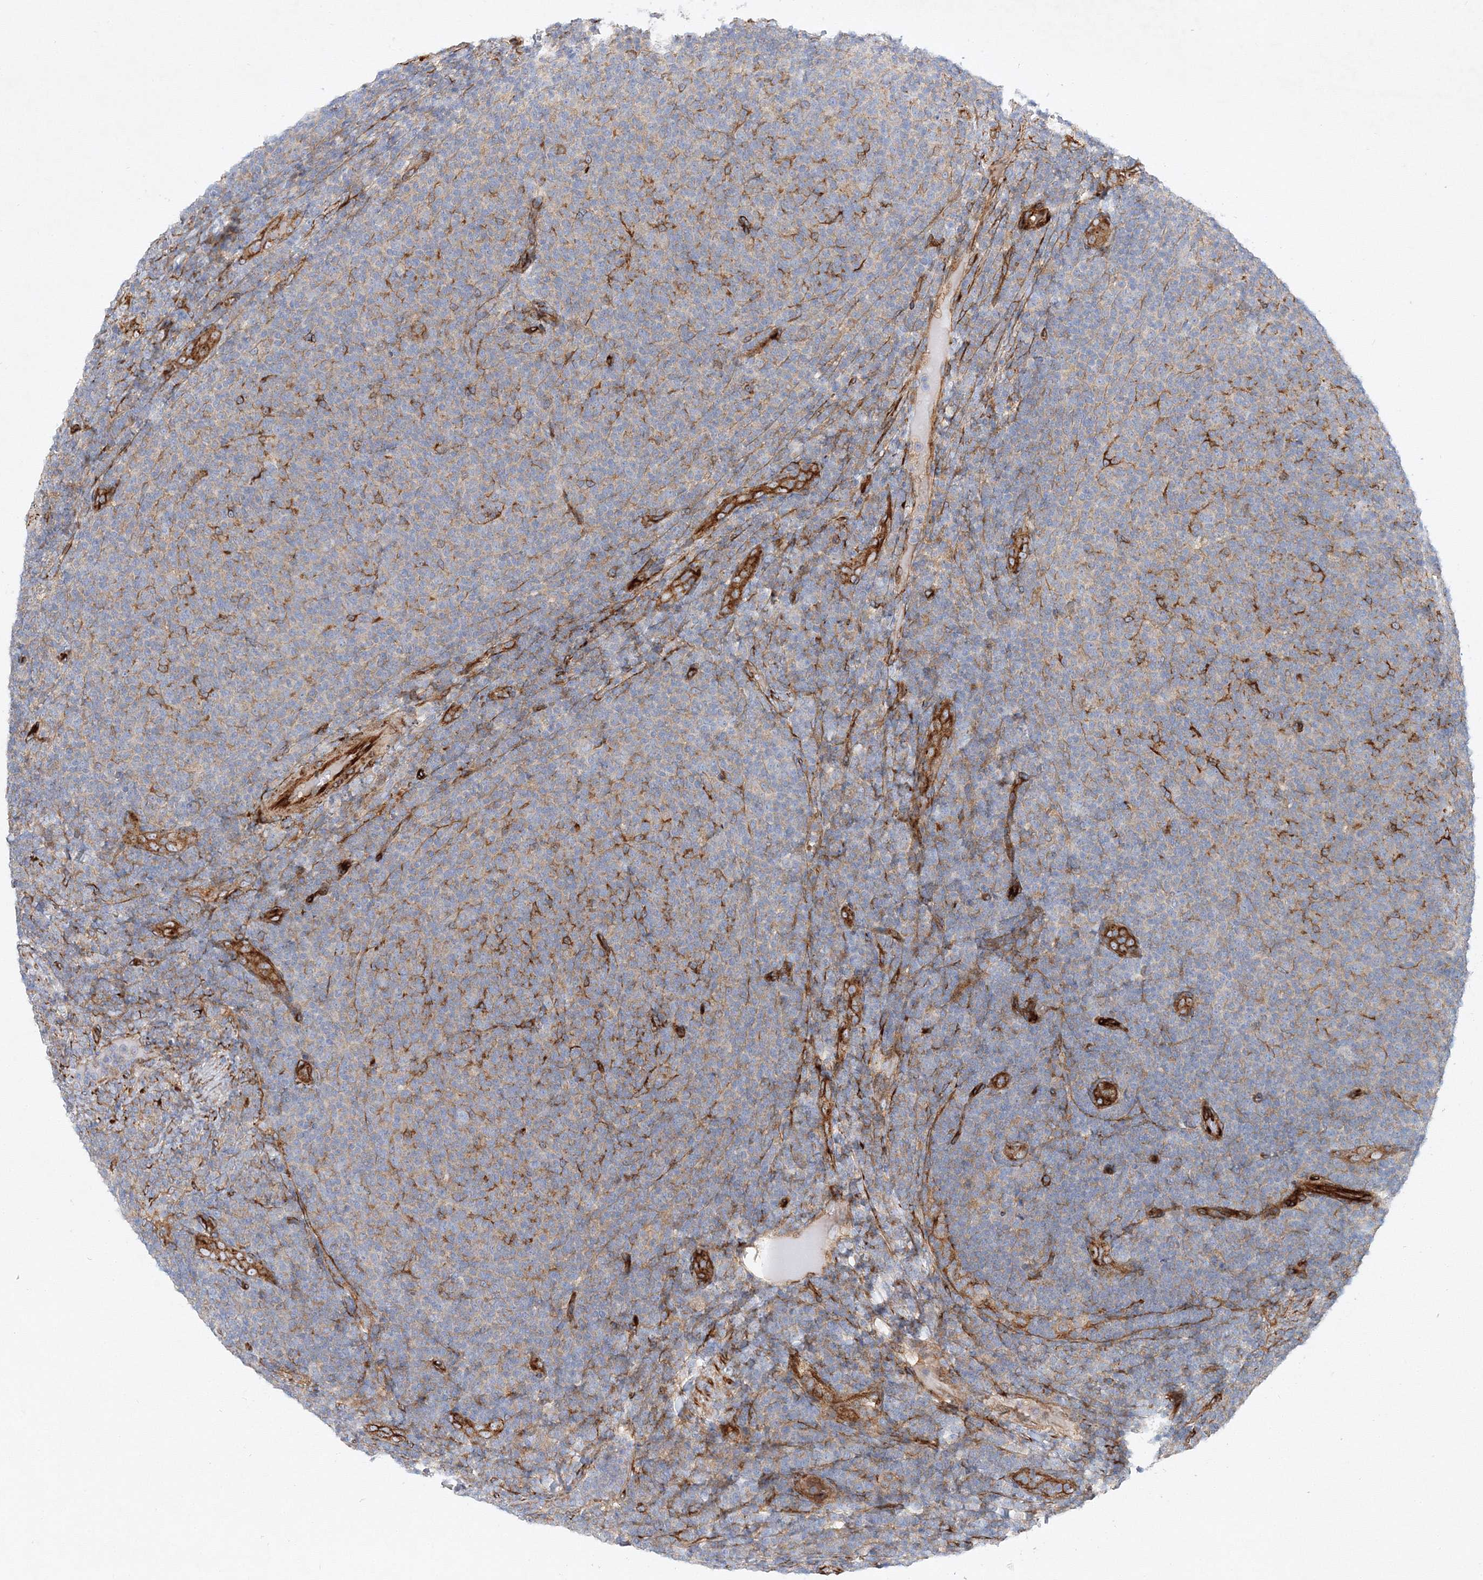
{"staining": {"intensity": "negative", "quantity": "none", "location": "none"}, "tissue": "lymphoma", "cell_type": "Tumor cells", "image_type": "cancer", "snomed": [{"axis": "morphology", "description": "Malignant lymphoma, non-Hodgkin's type, Low grade"}, {"axis": "topography", "description": "Lymph node"}], "caption": "The histopathology image shows no staining of tumor cells in lymphoma.", "gene": "ZFYVE16", "patient": {"sex": "male", "age": 66}}